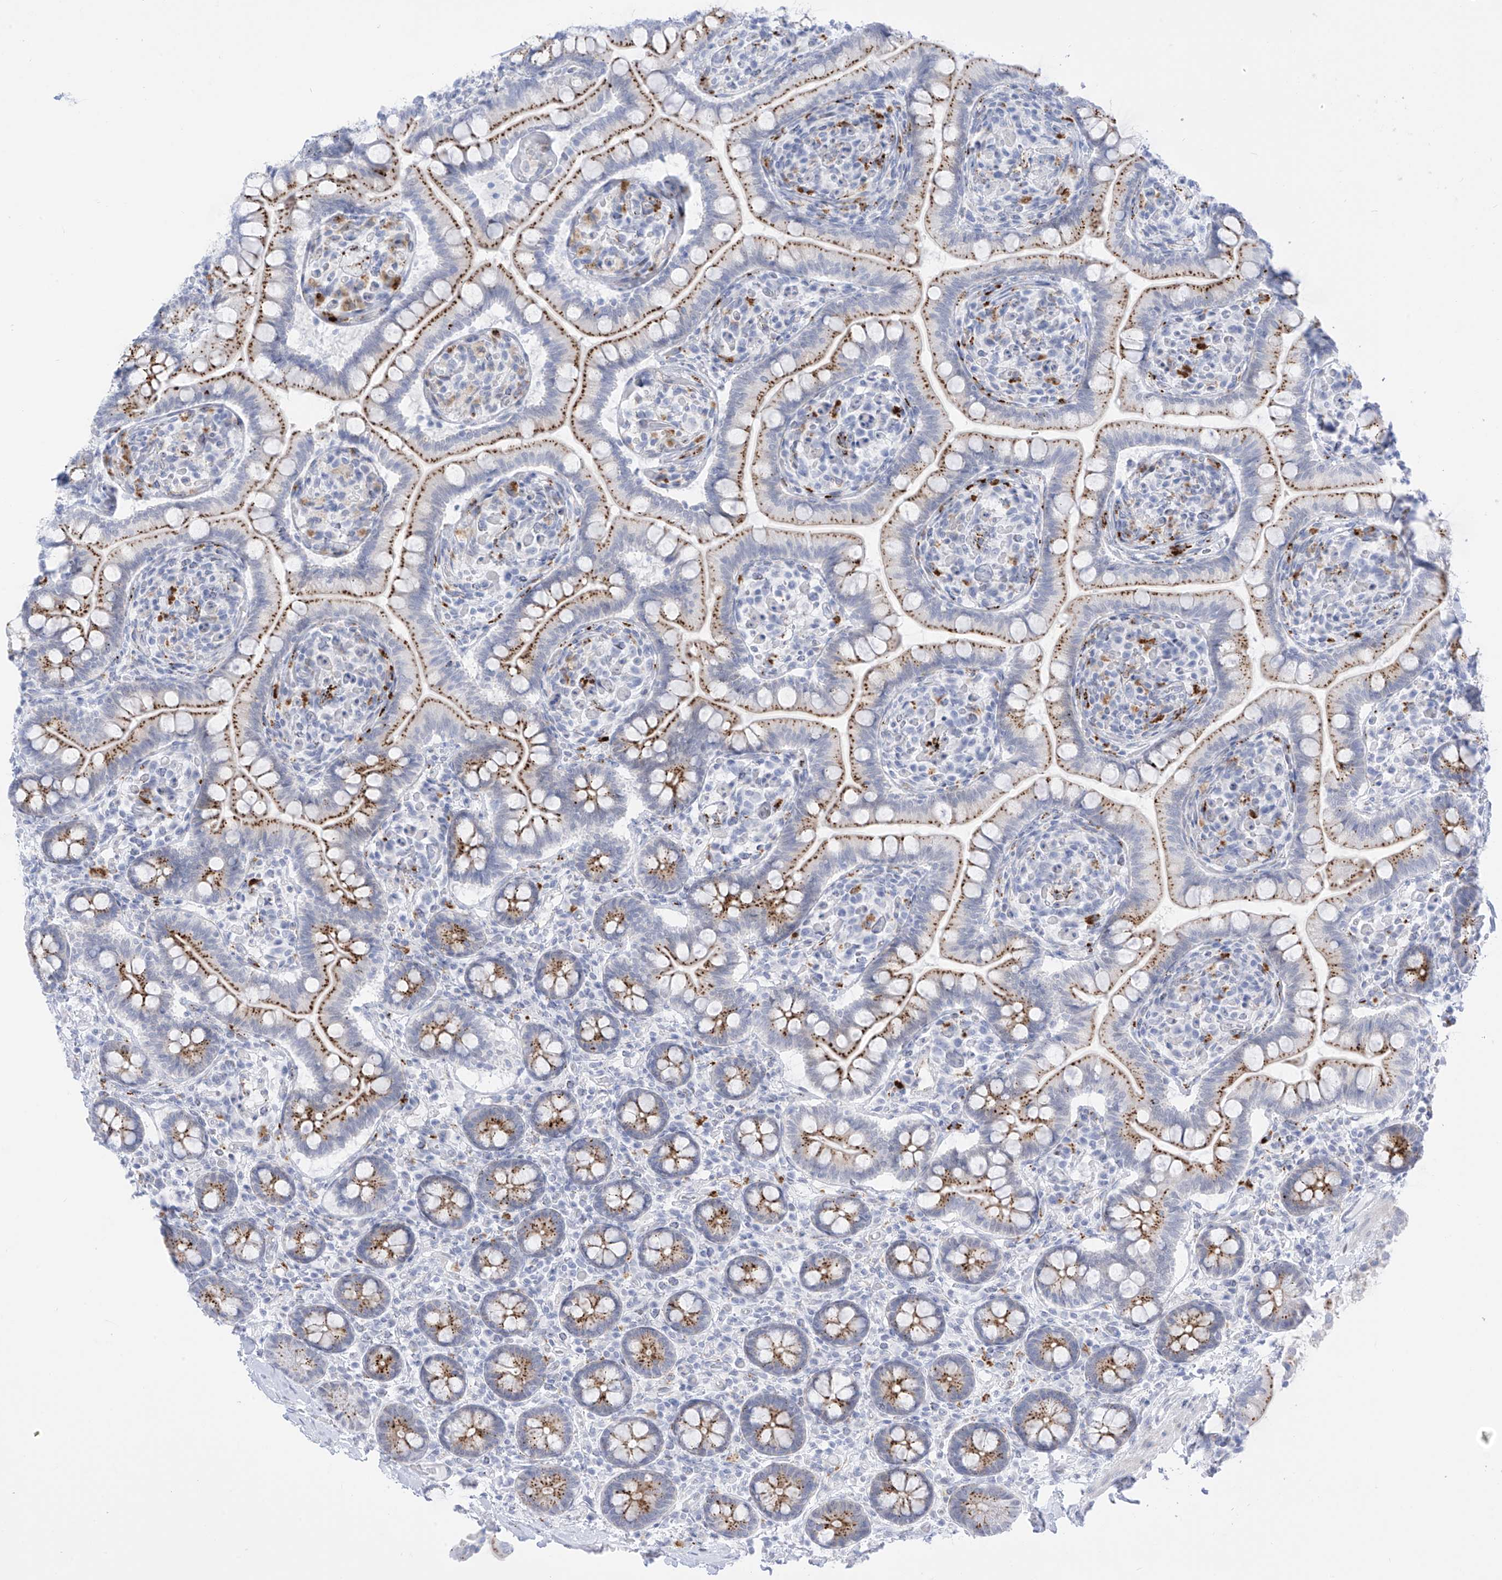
{"staining": {"intensity": "strong", "quantity": ">75%", "location": "cytoplasmic/membranous"}, "tissue": "small intestine", "cell_type": "Glandular cells", "image_type": "normal", "snomed": [{"axis": "morphology", "description": "Normal tissue, NOS"}, {"axis": "topography", "description": "Small intestine"}], "caption": "This photomicrograph shows IHC staining of benign human small intestine, with high strong cytoplasmic/membranous positivity in approximately >75% of glandular cells.", "gene": "PSPH", "patient": {"sex": "female", "age": 64}}